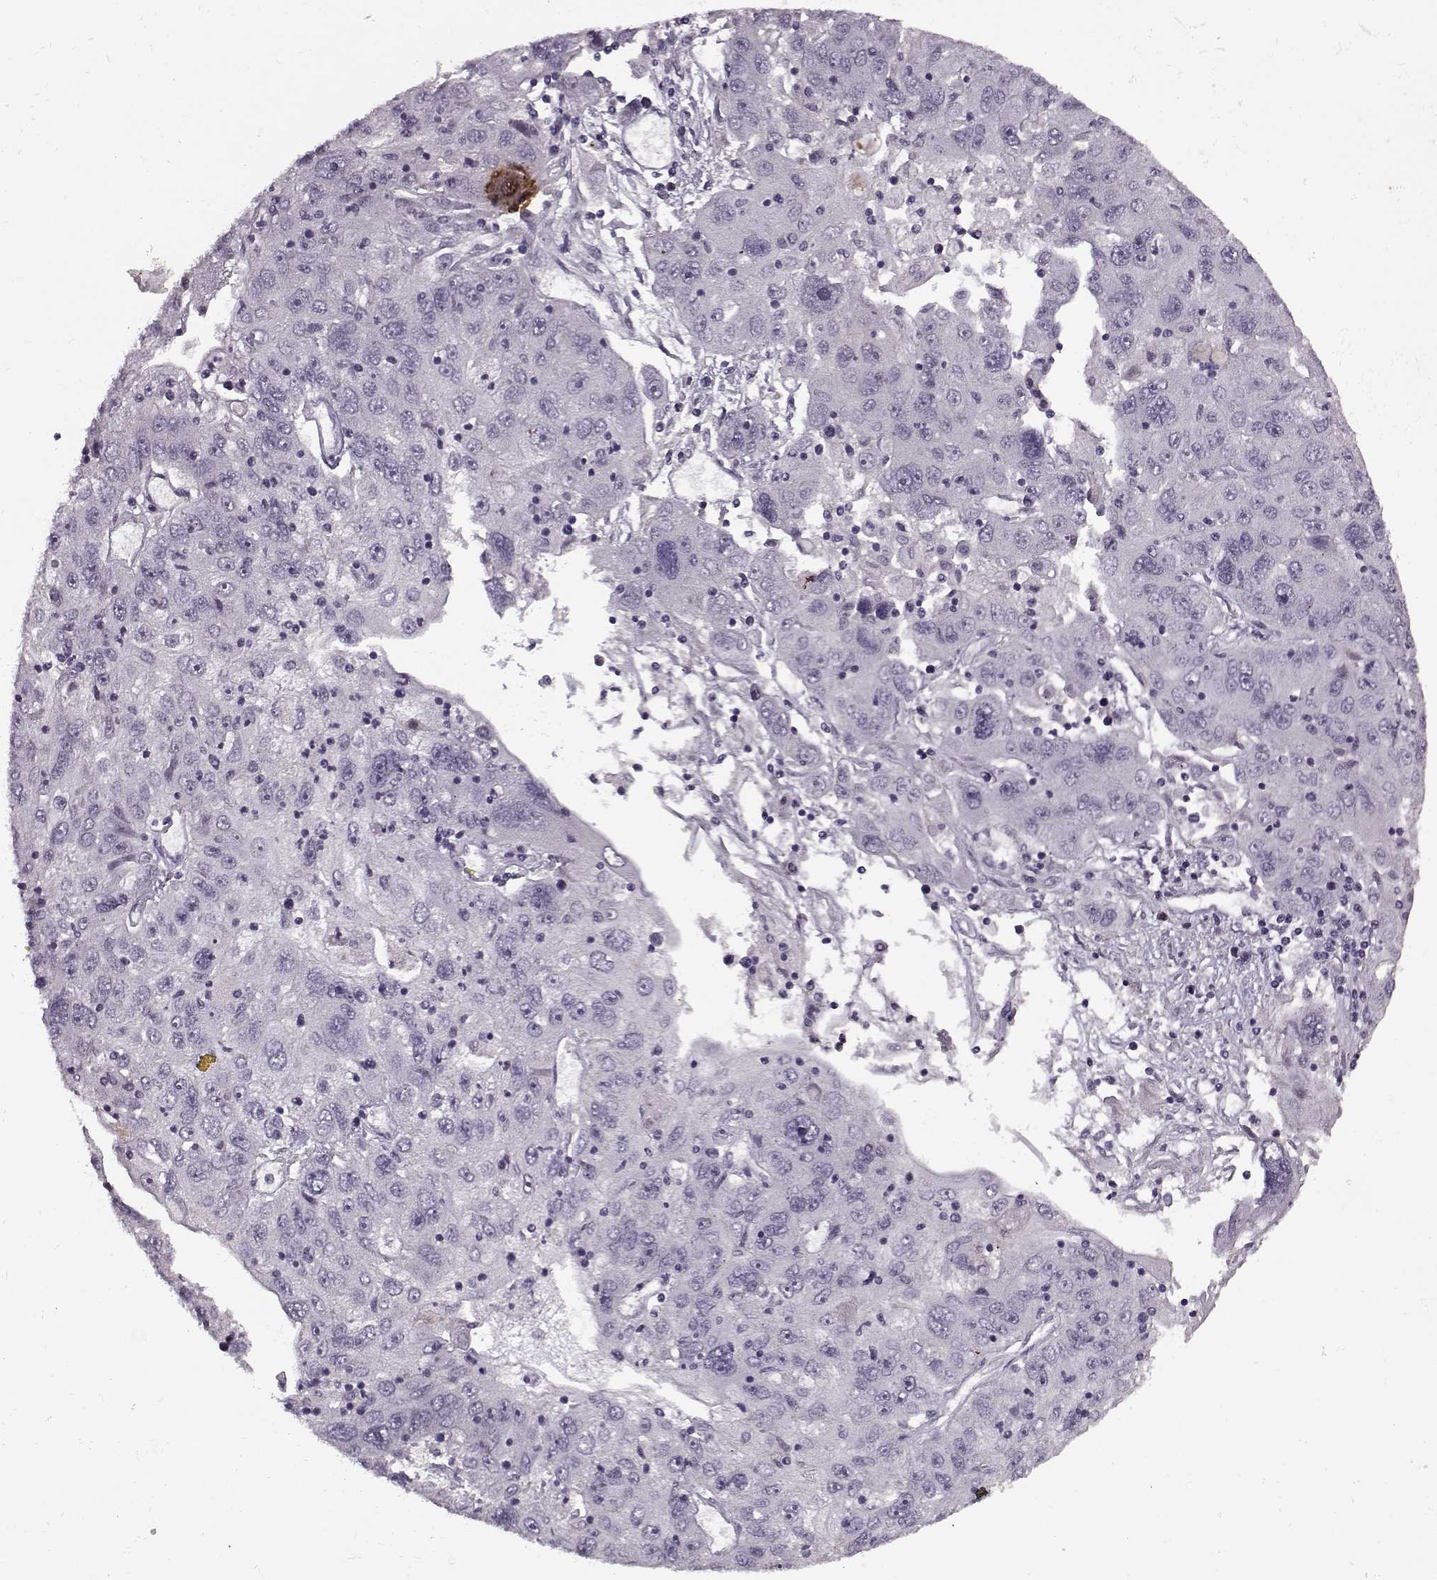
{"staining": {"intensity": "negative", "quantity": "none", "location": "none"}, "tissue": "stomach cancer", "cell_type": "Tumor cells", "image_type": "cancer", "snomed": [{"axis": "morphology", "description": "Adenocarcinoma, NOS"}, {"axis": "topography", "description": "Stomach"}], "caption": "The IHC histopathology image has no significant staining in tumor cells of stomach adenocarcinoma tissue. (IHC, brightfield microscopy, high magnification).", "gene": "KRT9", "patient": {"sex": "male", "age": 56}}